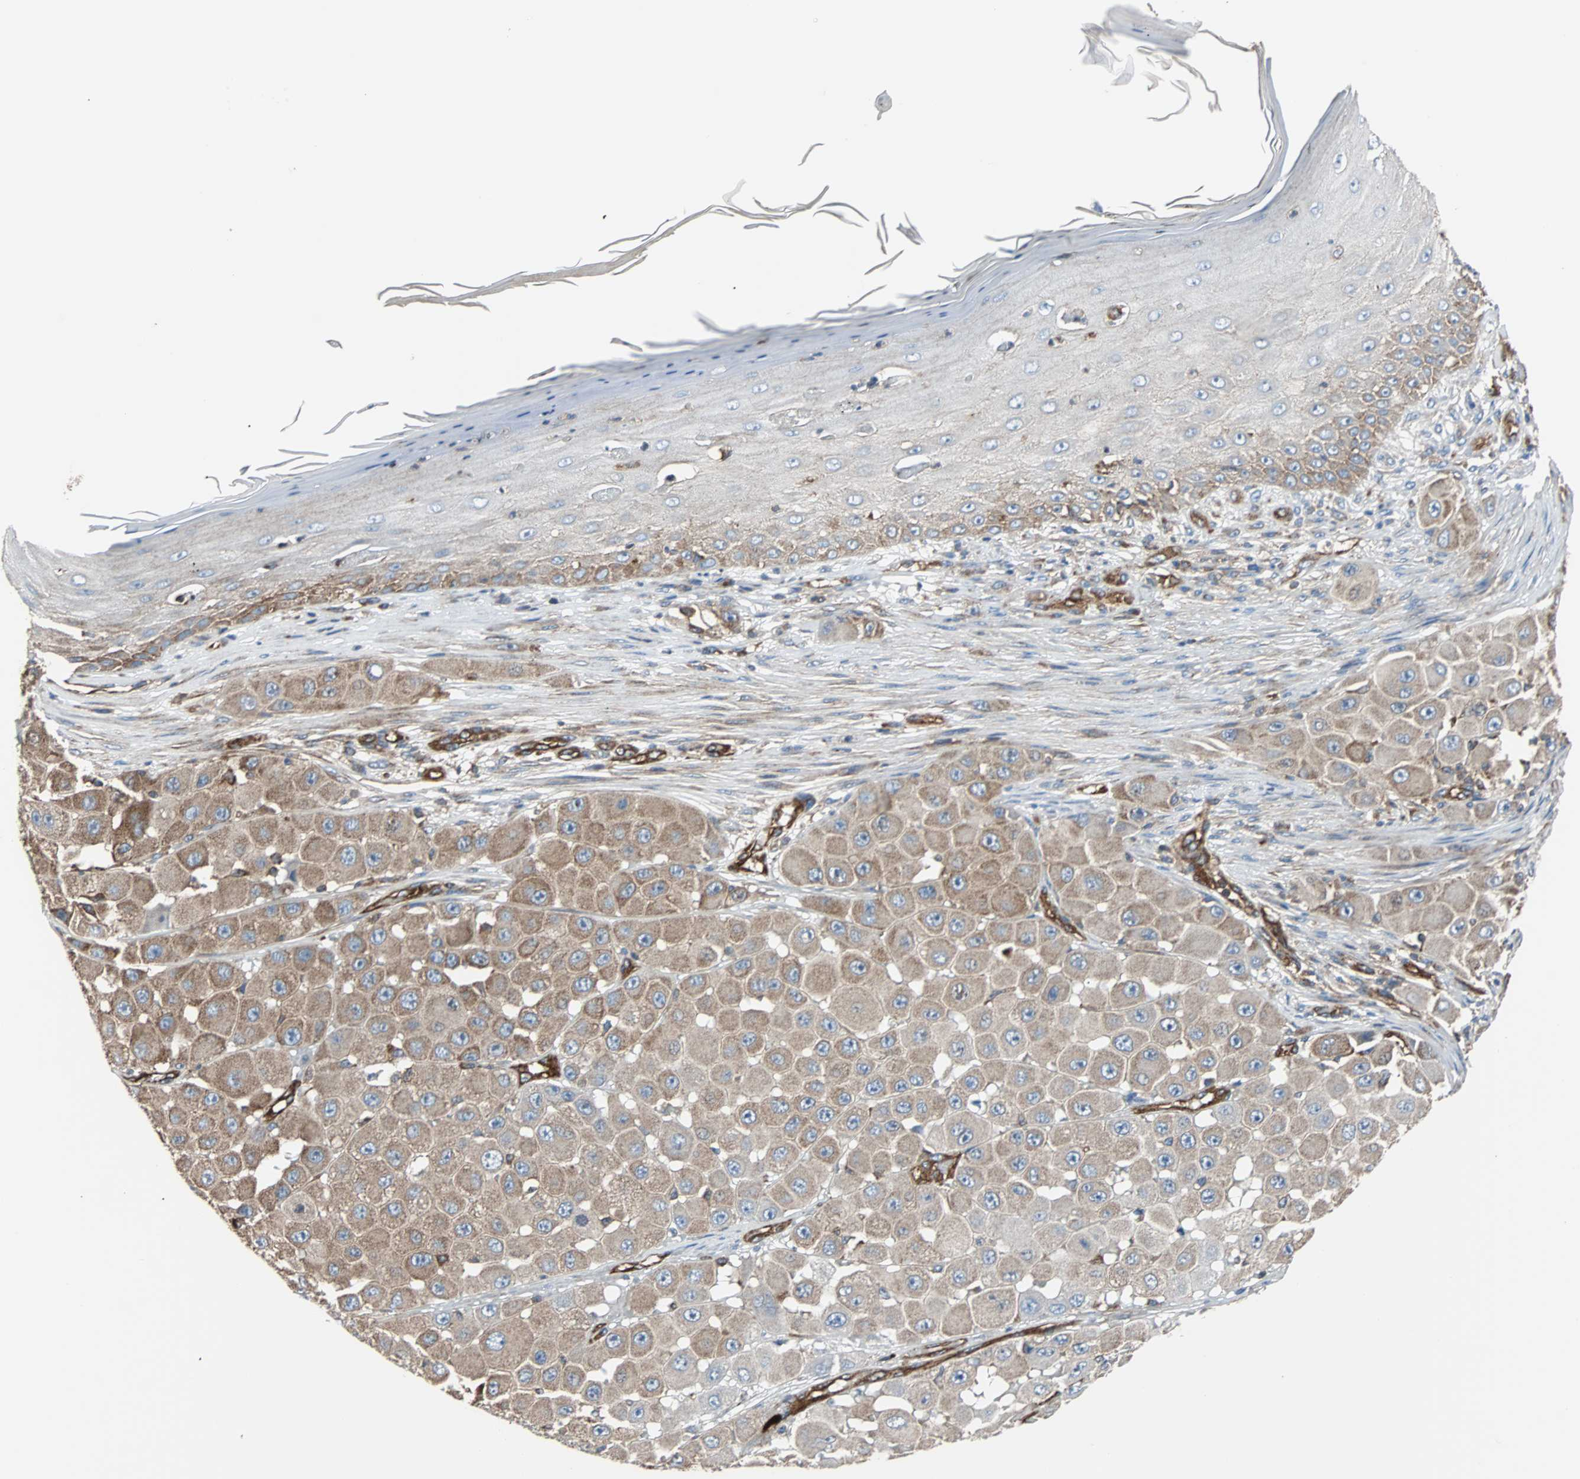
{"staining": {"intensity": "moderate", "quantity": ">75%", "location": "cytoplasmic/membranous"}, "tissue": "melanoma", "cell_type": "Tumor cells", "image_type": "cancer", "snomed": [{"axis": "morphology", "description": "Malignant melanoma, NOS"}, {"axis": "topography", "description": "Skin"}], "caption": "Malignant melanoma was stained to show a protein in brown. There is medium levels of moderate cytoplasmic/membranous staining in about >75% of tumor cells.", "gene": "PLCG2", "patient": {"sex": "female", "age": 81}}